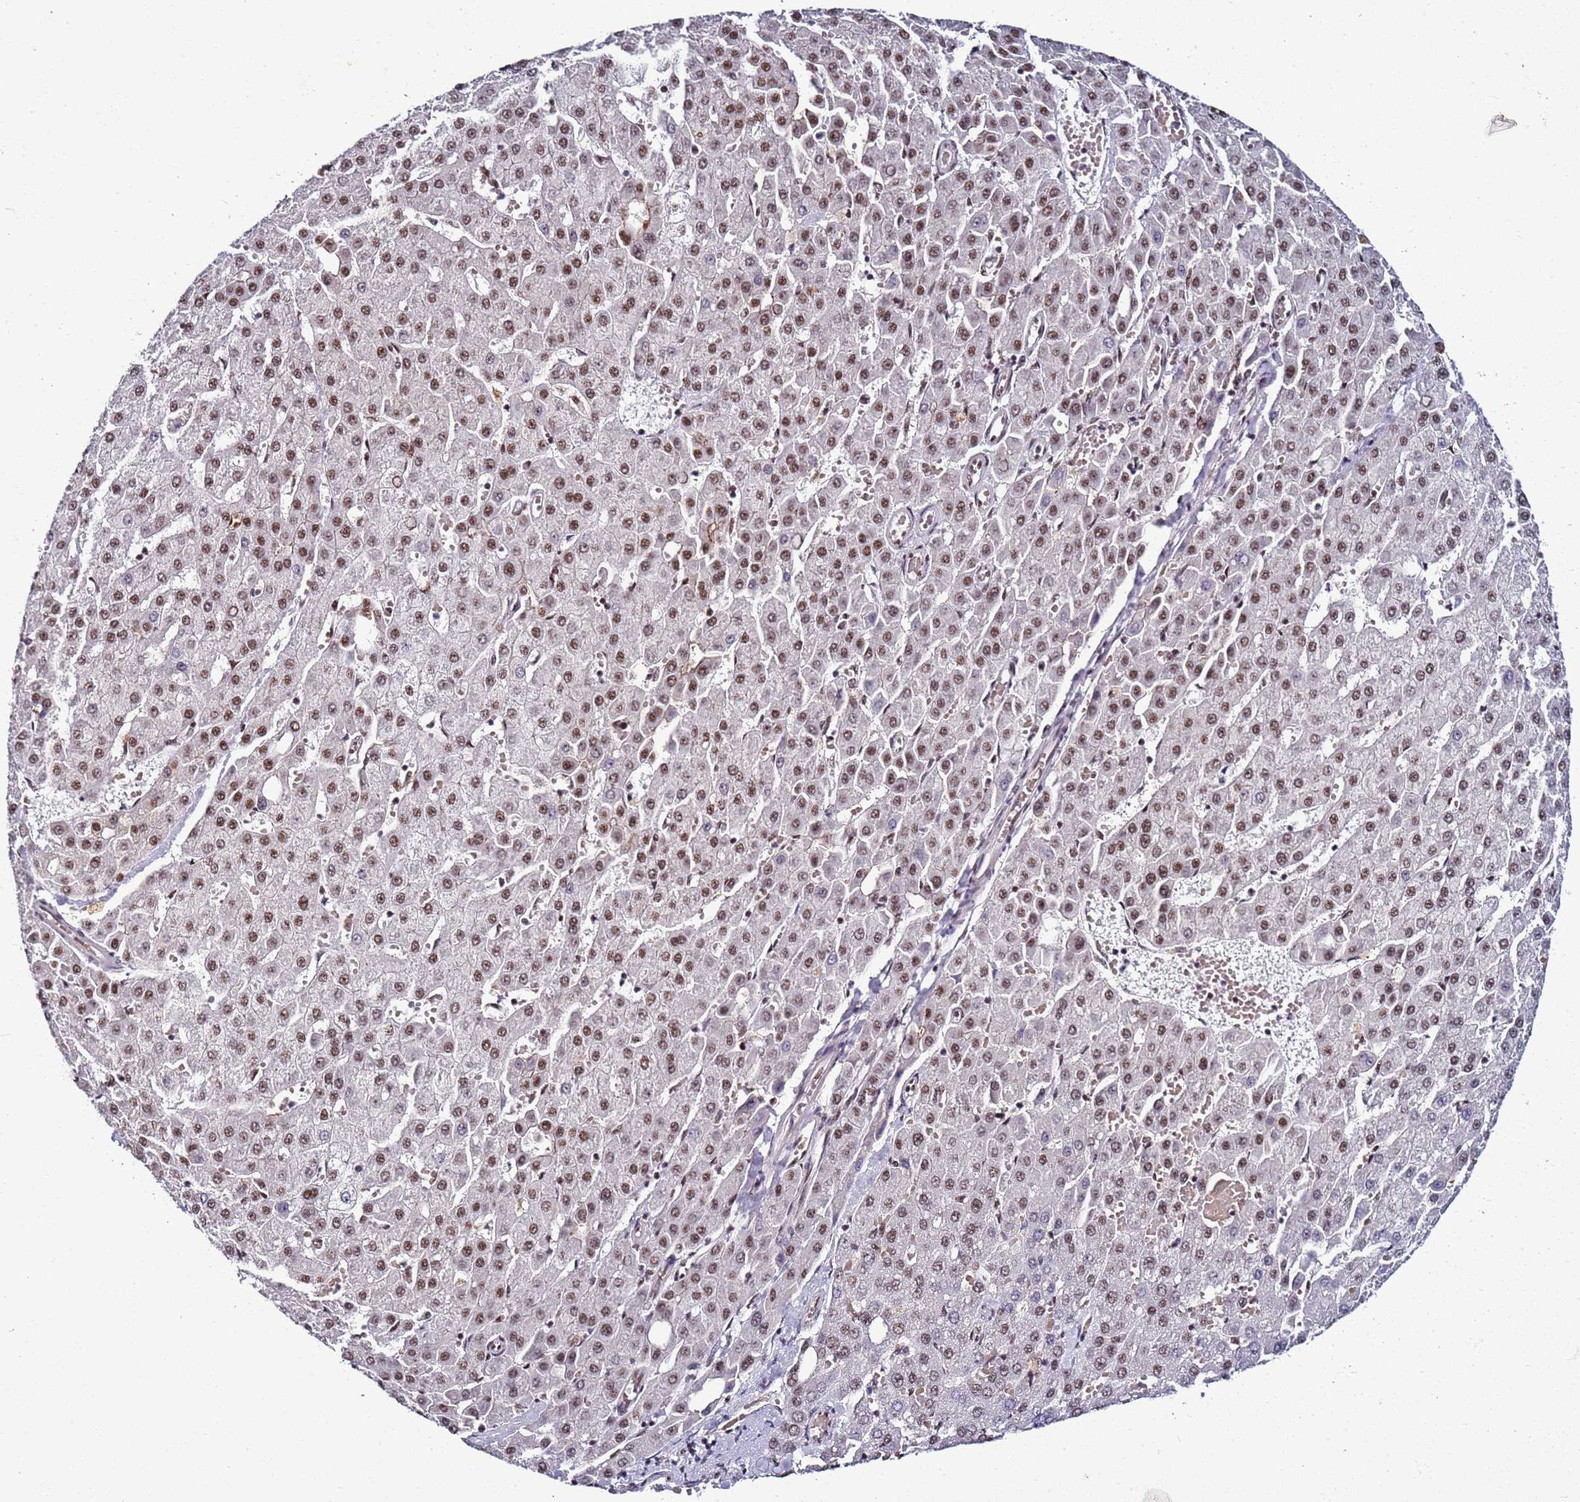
{"staining": {"intensity": "moderate", "quantity": ">75%", "location": "nuclear"}, "tissue": "liver cancer", "cell_type": "Tumor cells", "image_type": "cancer", "snomed": [{"axis": "morphology", "description": "Carcinoma, Hepatocellular, NOS"}, {"axis": "topography", "description": "Liver"}], "caption": "Immunohistochemical staining of hepatocellular carcinoma (liver) reveals medium levels of moderate nuclear protein positivity in about >75% of tumor cells.", "gene": "PSMA7", "patient": {"sex": "male", "age": 47}}